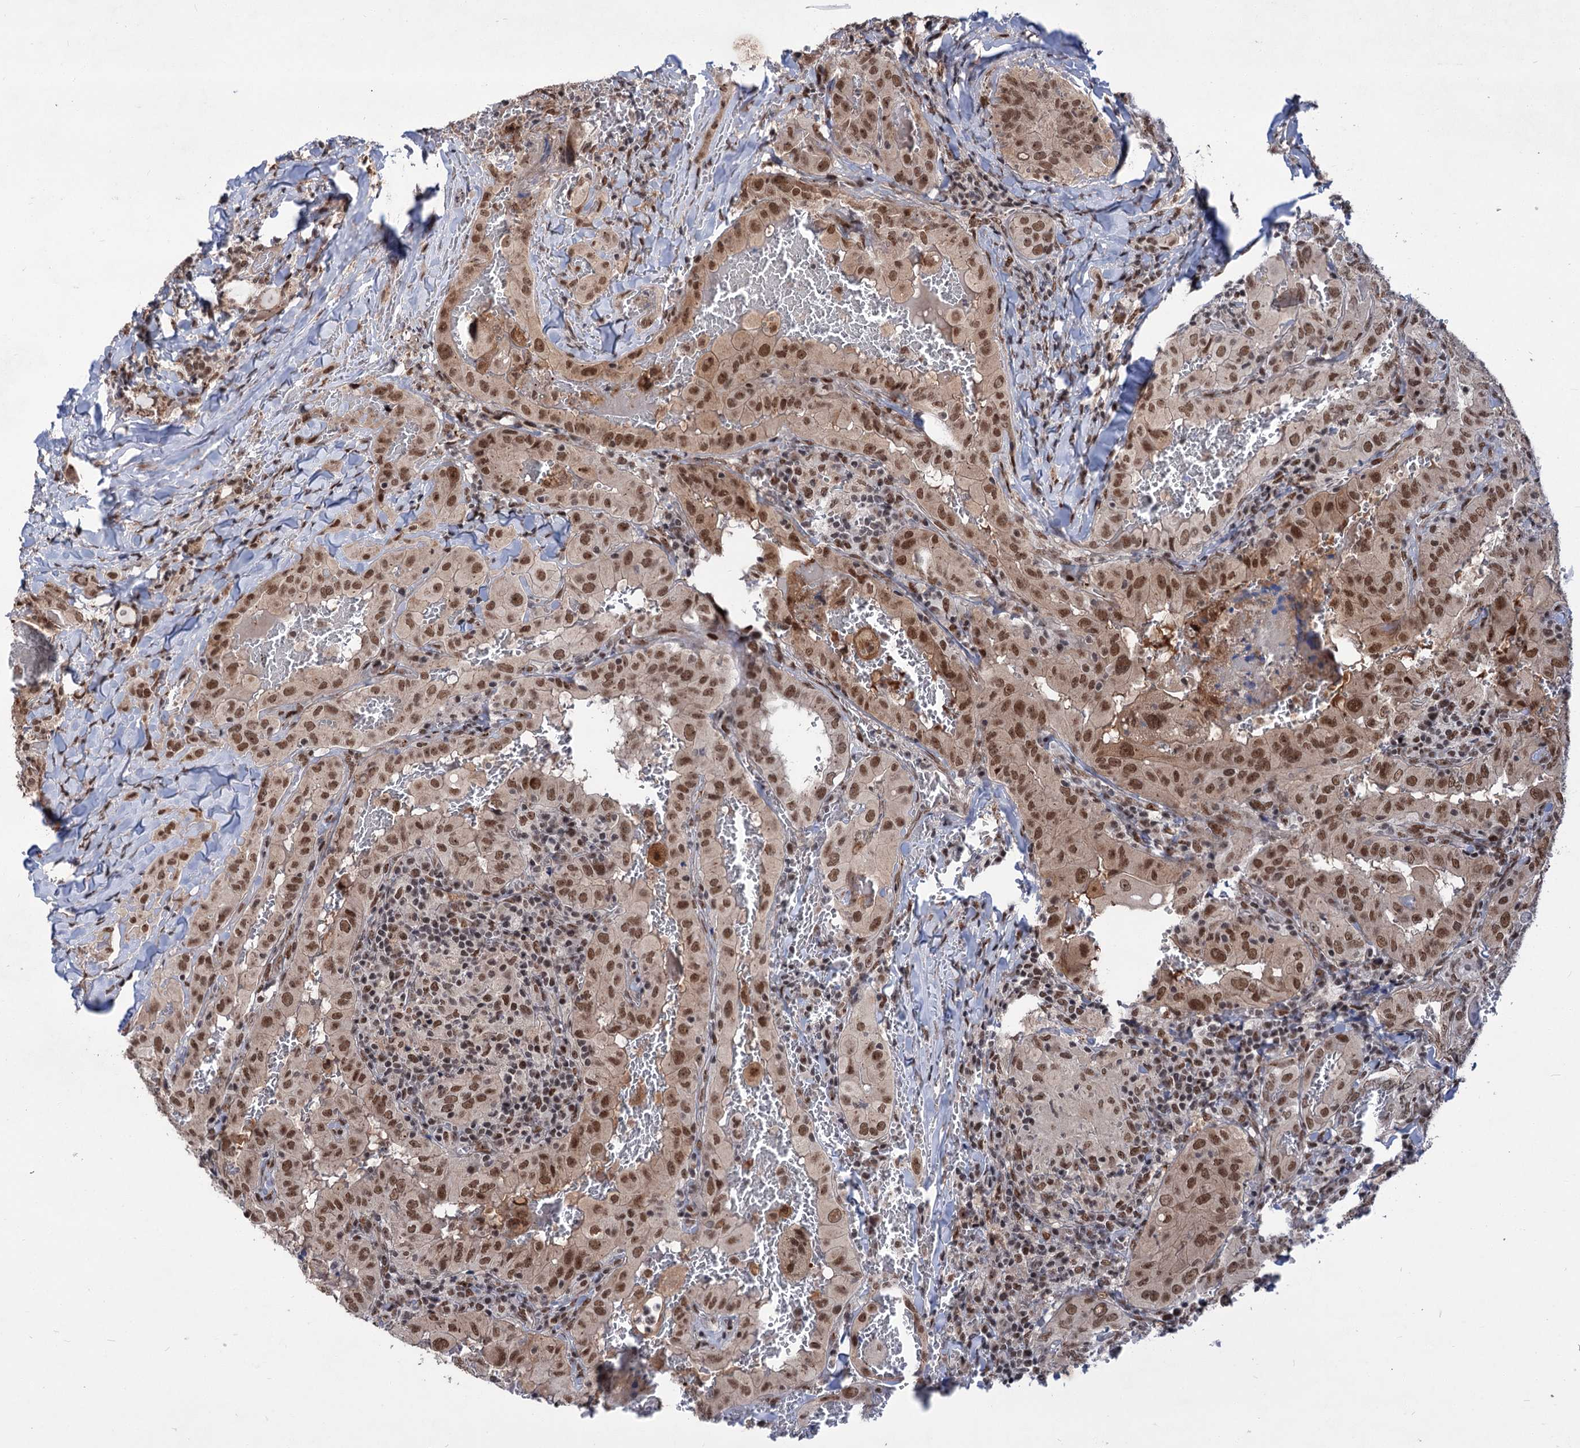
{"staining": {"intensity": "moderate", "quantity": ">75%", "location": "nuclear"}, "tissue": "thyroid cancer", "cell_type": "Tumor cells", "image_type": "cancer", "snomed": [{"axis": "morphology", "description": "Papillary adenocarcinoma, NOS"}, {"axis": "topography", "description": "Thyroid gland"}], "caption": "This micrograph shows IHC staining of human papillary adenocarcinoma (thyroid), with medium moderate nuclear positivity in approximately >75% of tumor cells.", "gene": "MAML1", "patient": {"sex": "female", "age": 72}}